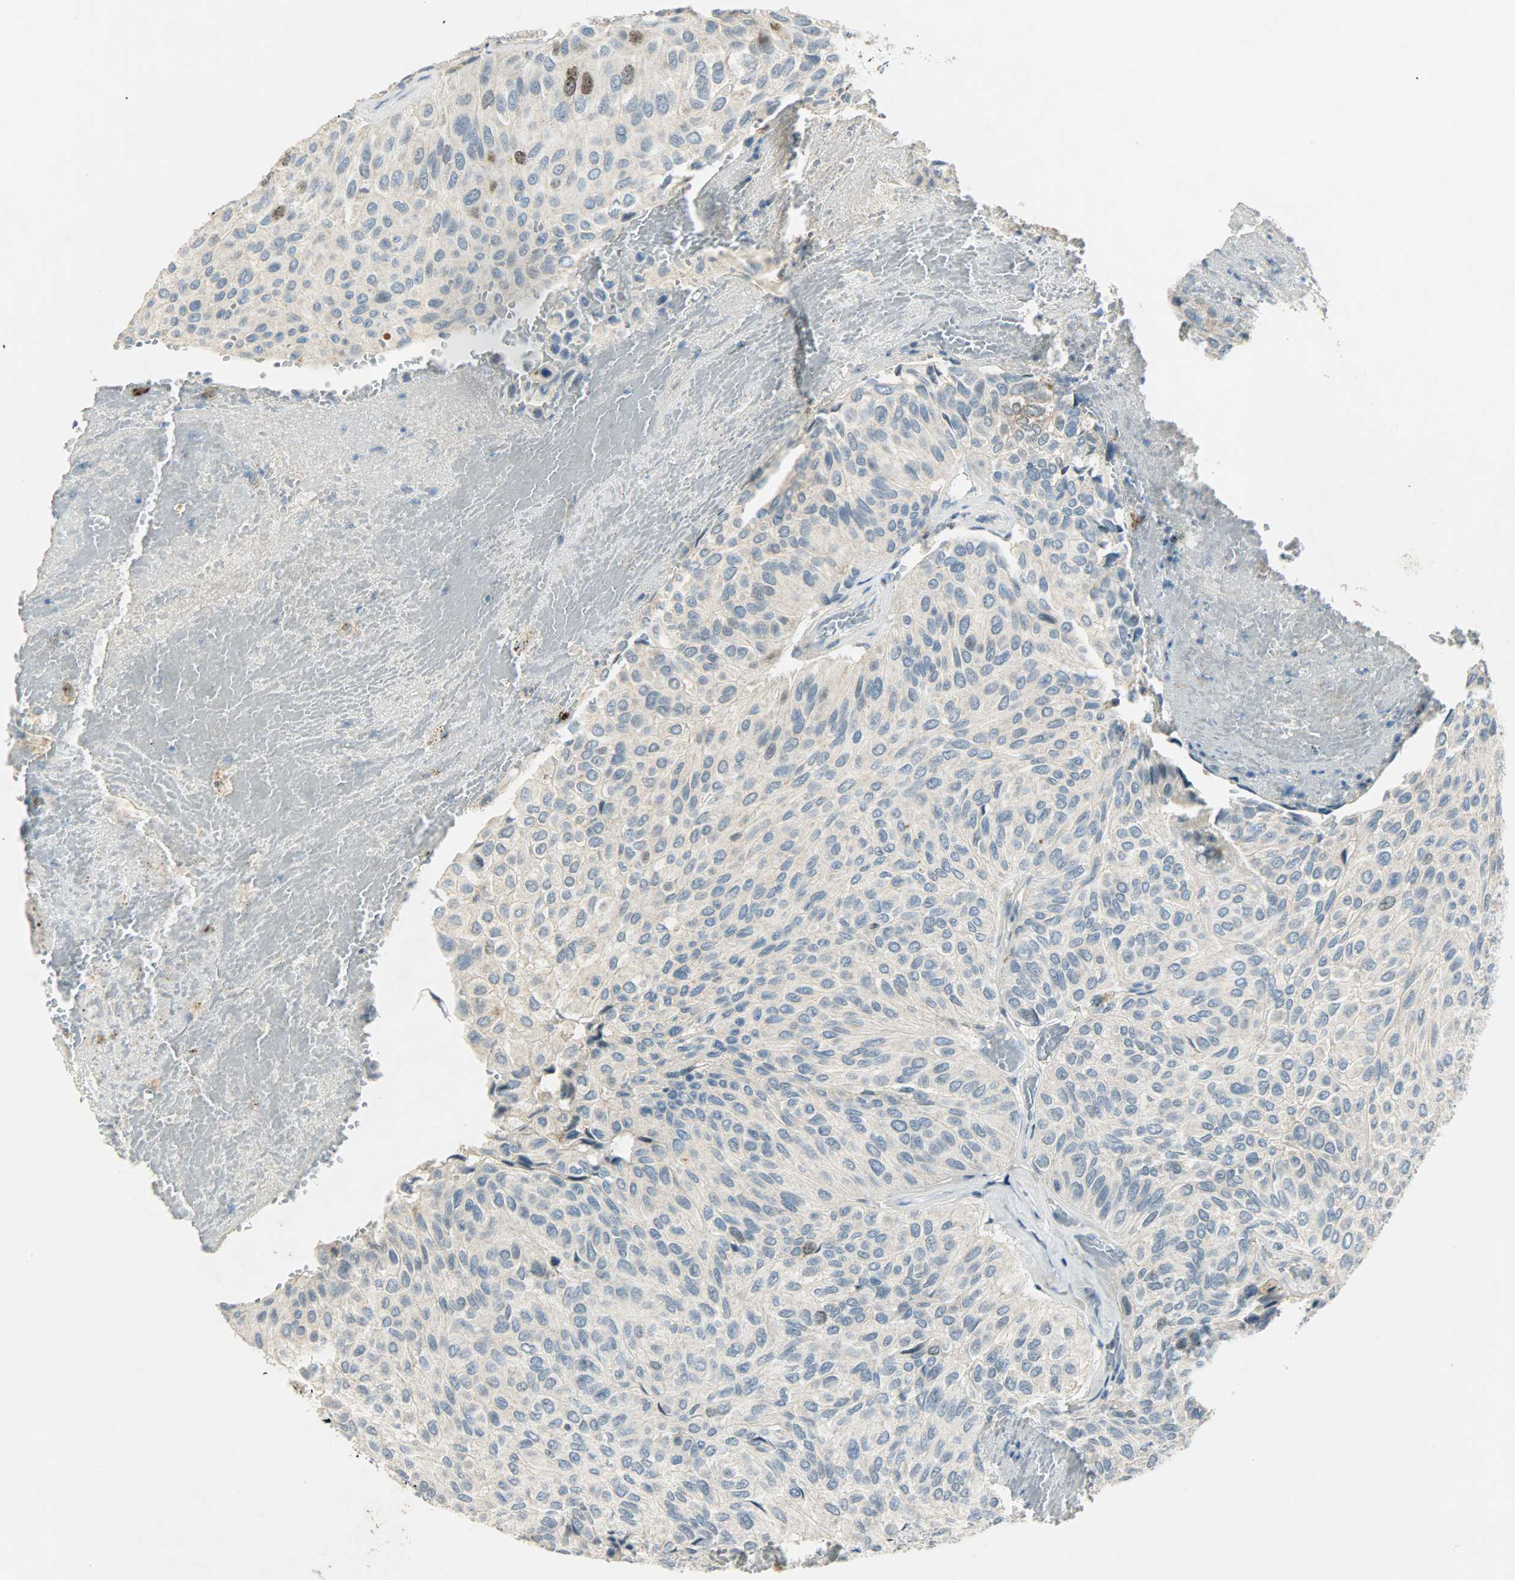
{"staining": {"intensity": "moderate", "quantity": "<25%", "location": "nuclear"}, "tissue": "urothelial cancer", "cell_type": "Tumor cells", "image_type": "cancer", "snomed": [{"axis": "morphology", "description": "Urothelial carcinoma, High grade"}, {"axis": "topography", "description": "Urinary bladder"}], "caption": "Immunohistochemical staining of human high-grade urothelial carcinoma shows moderate nuclear protein expression in about <25% of tumor cells. Using DAB (3,3'-diaminobenzidine) (brown) and hematoxylin (blue) stains, captured at high magnification using brightfield microscopy.", "gene": "AURKB", "patient": {"sex": "male", "age": 66}}